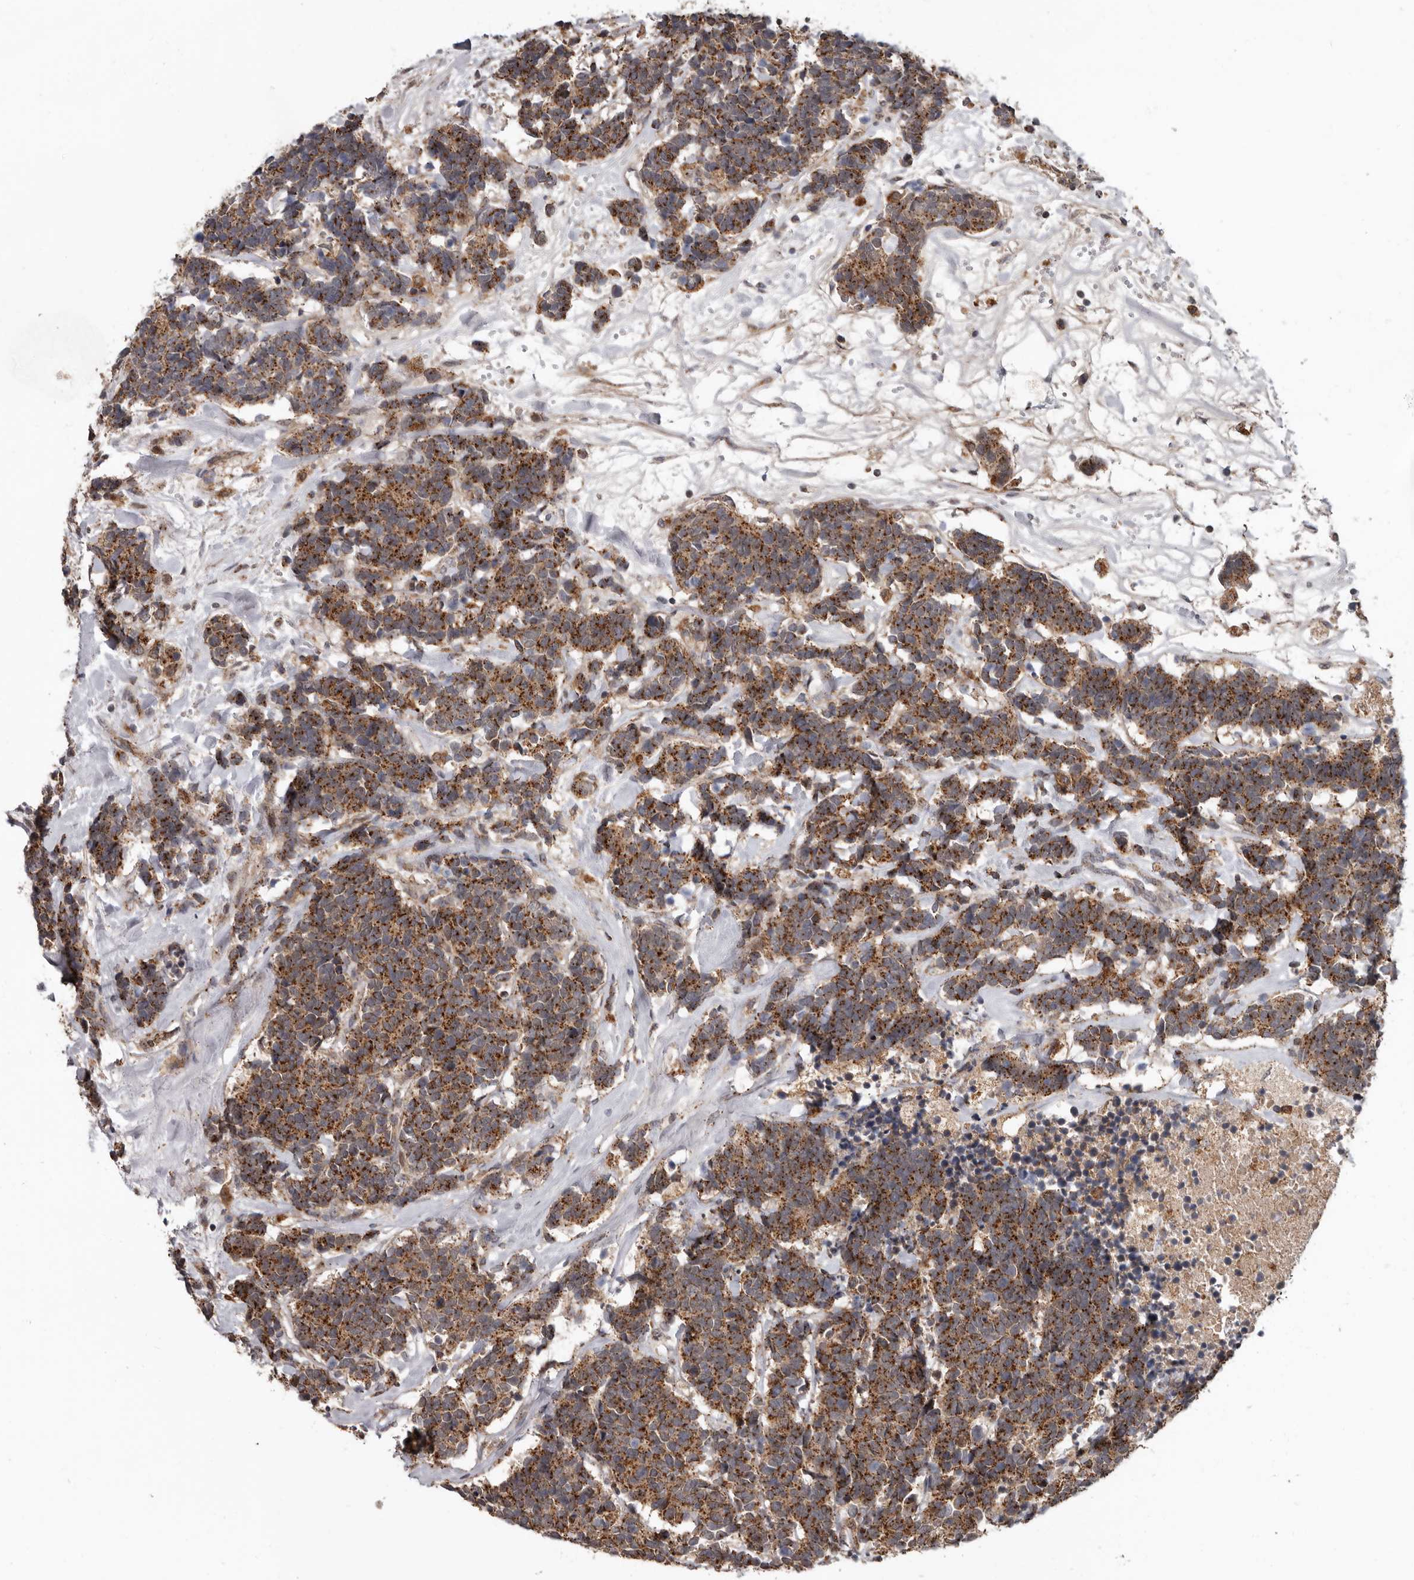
{"staining": {"intensity": "strong", "quantity": ">75%", "location": "cytoplasmic/membranous"}, "tissue": "carcinoid", "cell_type": "Tumor cells", "image_type": "cancer", "snomed": [{"axis": "morphology", "description": "Carcinoma, NOS"}, {"axis": "morphology", "description": "Carcinoid, malignant, NOS"}, {"axis": "topography", "description": "Urinary bladder"}], "caption": "Carcinoid stained for a protein (brown) reveals strong cytoplasmic/membranous positive staining in approximately >75% of tumor cells.", "gene": "FGFR4", "patient": {"sex": "male", "age": 57}}